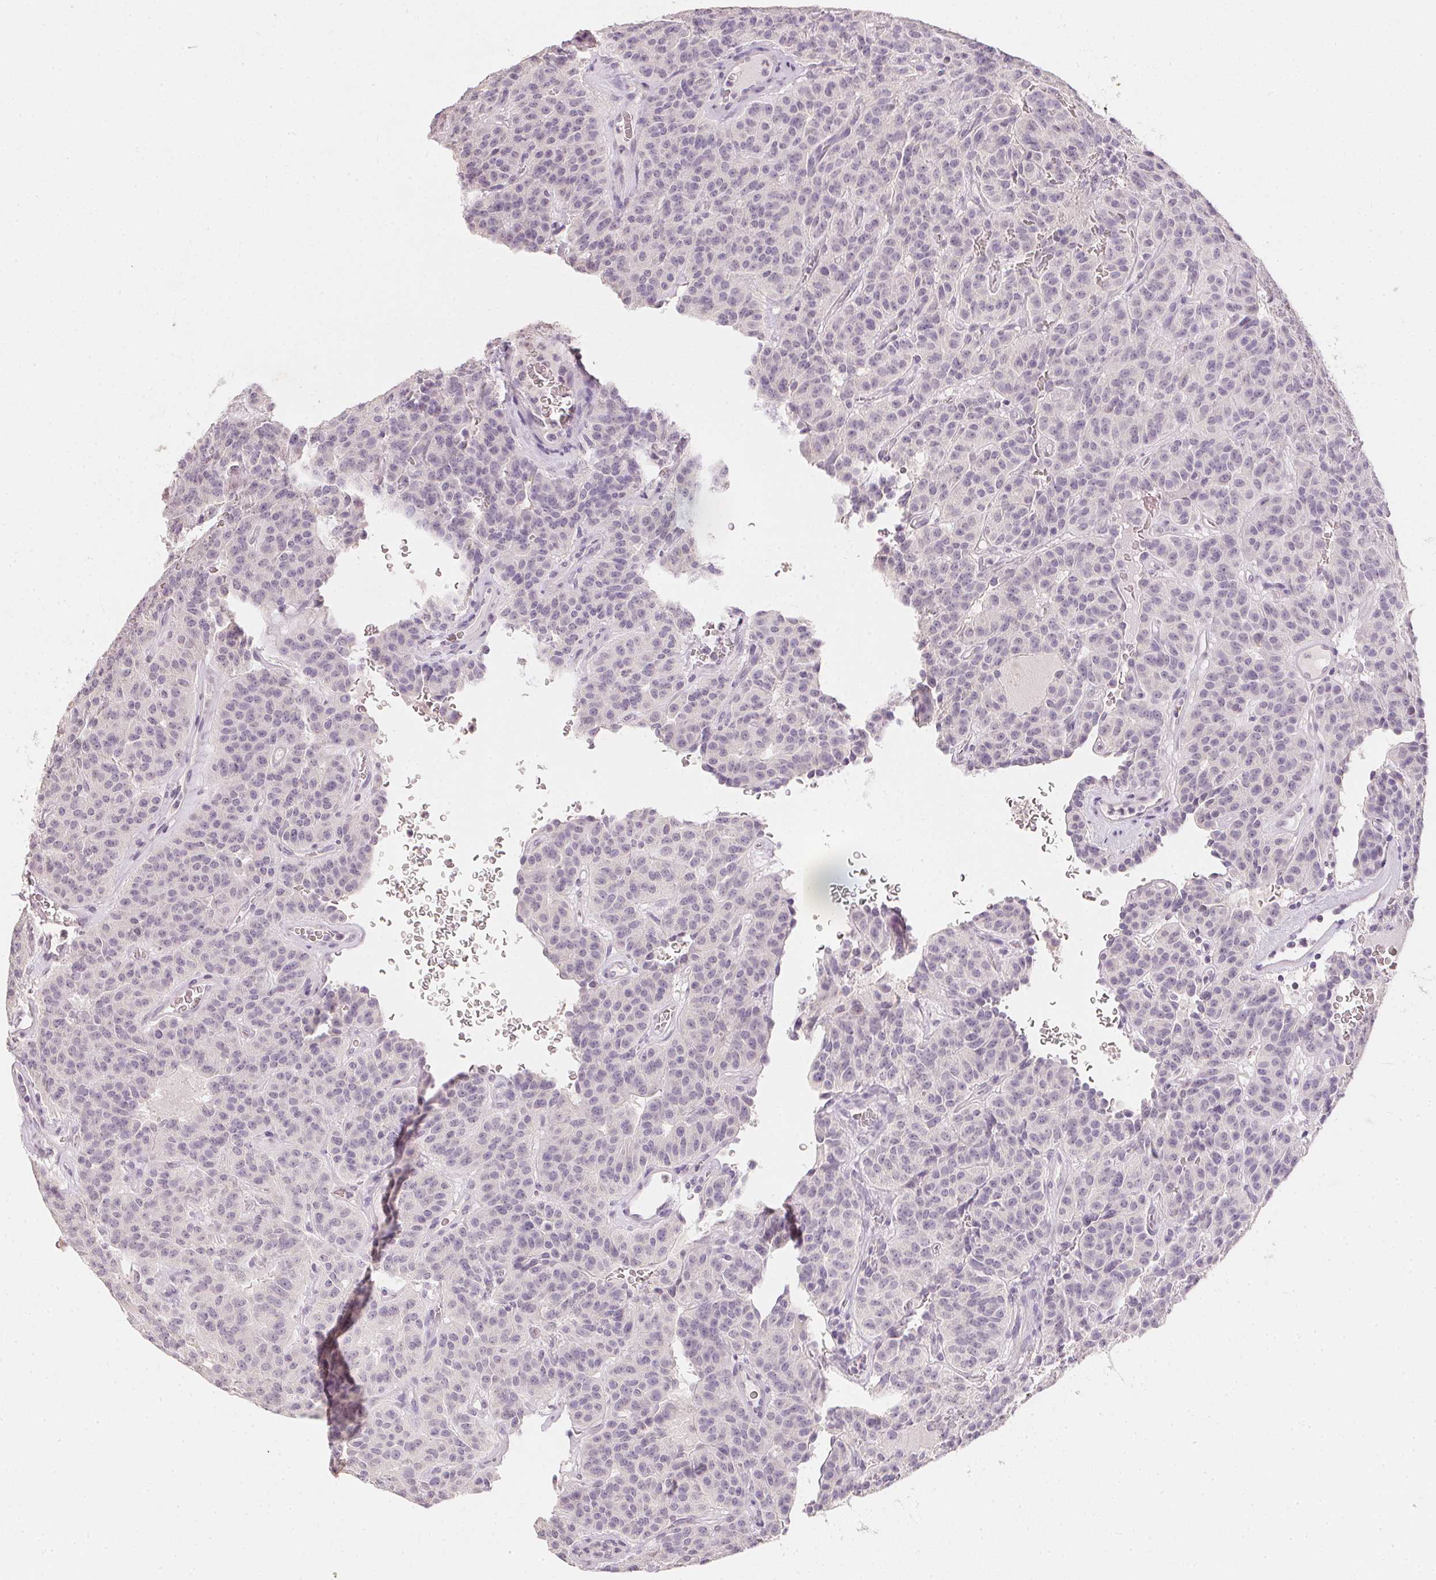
{"staining": {"intensity": "negative", "quantity": "none", "location": "none"}, "tissue": "carcinoid", "cell_type": "Tumor cells", "image_type": "cancer", "snomed": [{"axis": "morphology", "description": "Carcinoid, malignant, NOS"}, {"axis": "topography", "description": "Lung"}], "caption": "Human malignant carcinoid stained for a protein using immunohistochemistry reveals no staining in tumor cells.", "gene": "PPY", "patient": {"sex": "female", "age": 61}}